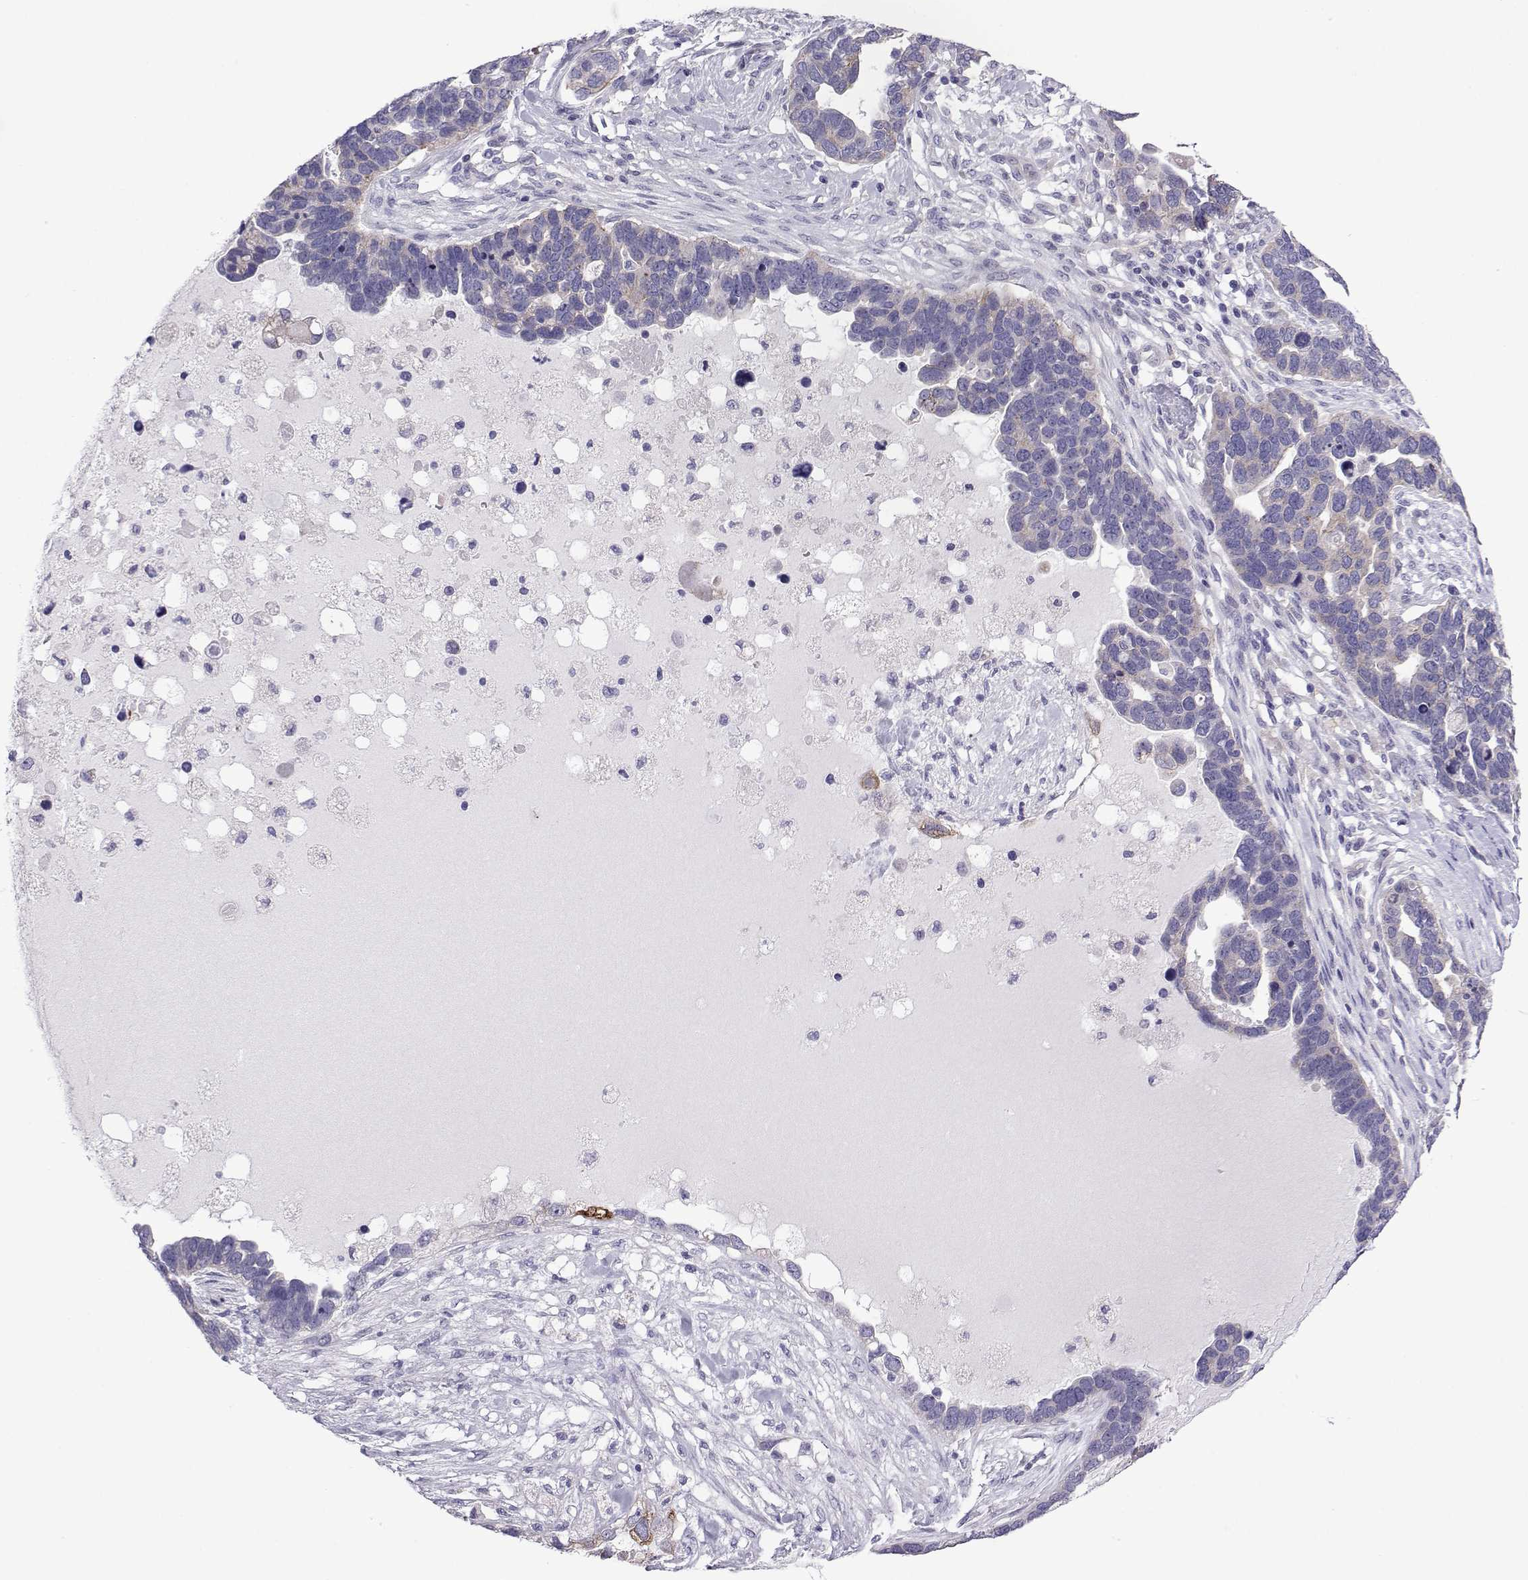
{"staining": {"intensity": "moderate", "quantity": "<25%", "location": "cytoplasmic/membranous"}, "tissue": "ovarian cancer", "cell_type": "Tumor cells", "image_type": "cancer", "snomed": [{"axis": "morphology", "description": "Cystadenocarcinoma, serous, NOS"}, {"axis": "topography", "description": "Ovary"}], "caption": "Human serous cystadenocarcinoma (ovarian) stained with a brown dye demonstrates moderate cytoplasmic/membranous positive expression in about <25% of tumor cells.", "gene": "COL22A1", "patient": {"sex": "female", "age": 54}}